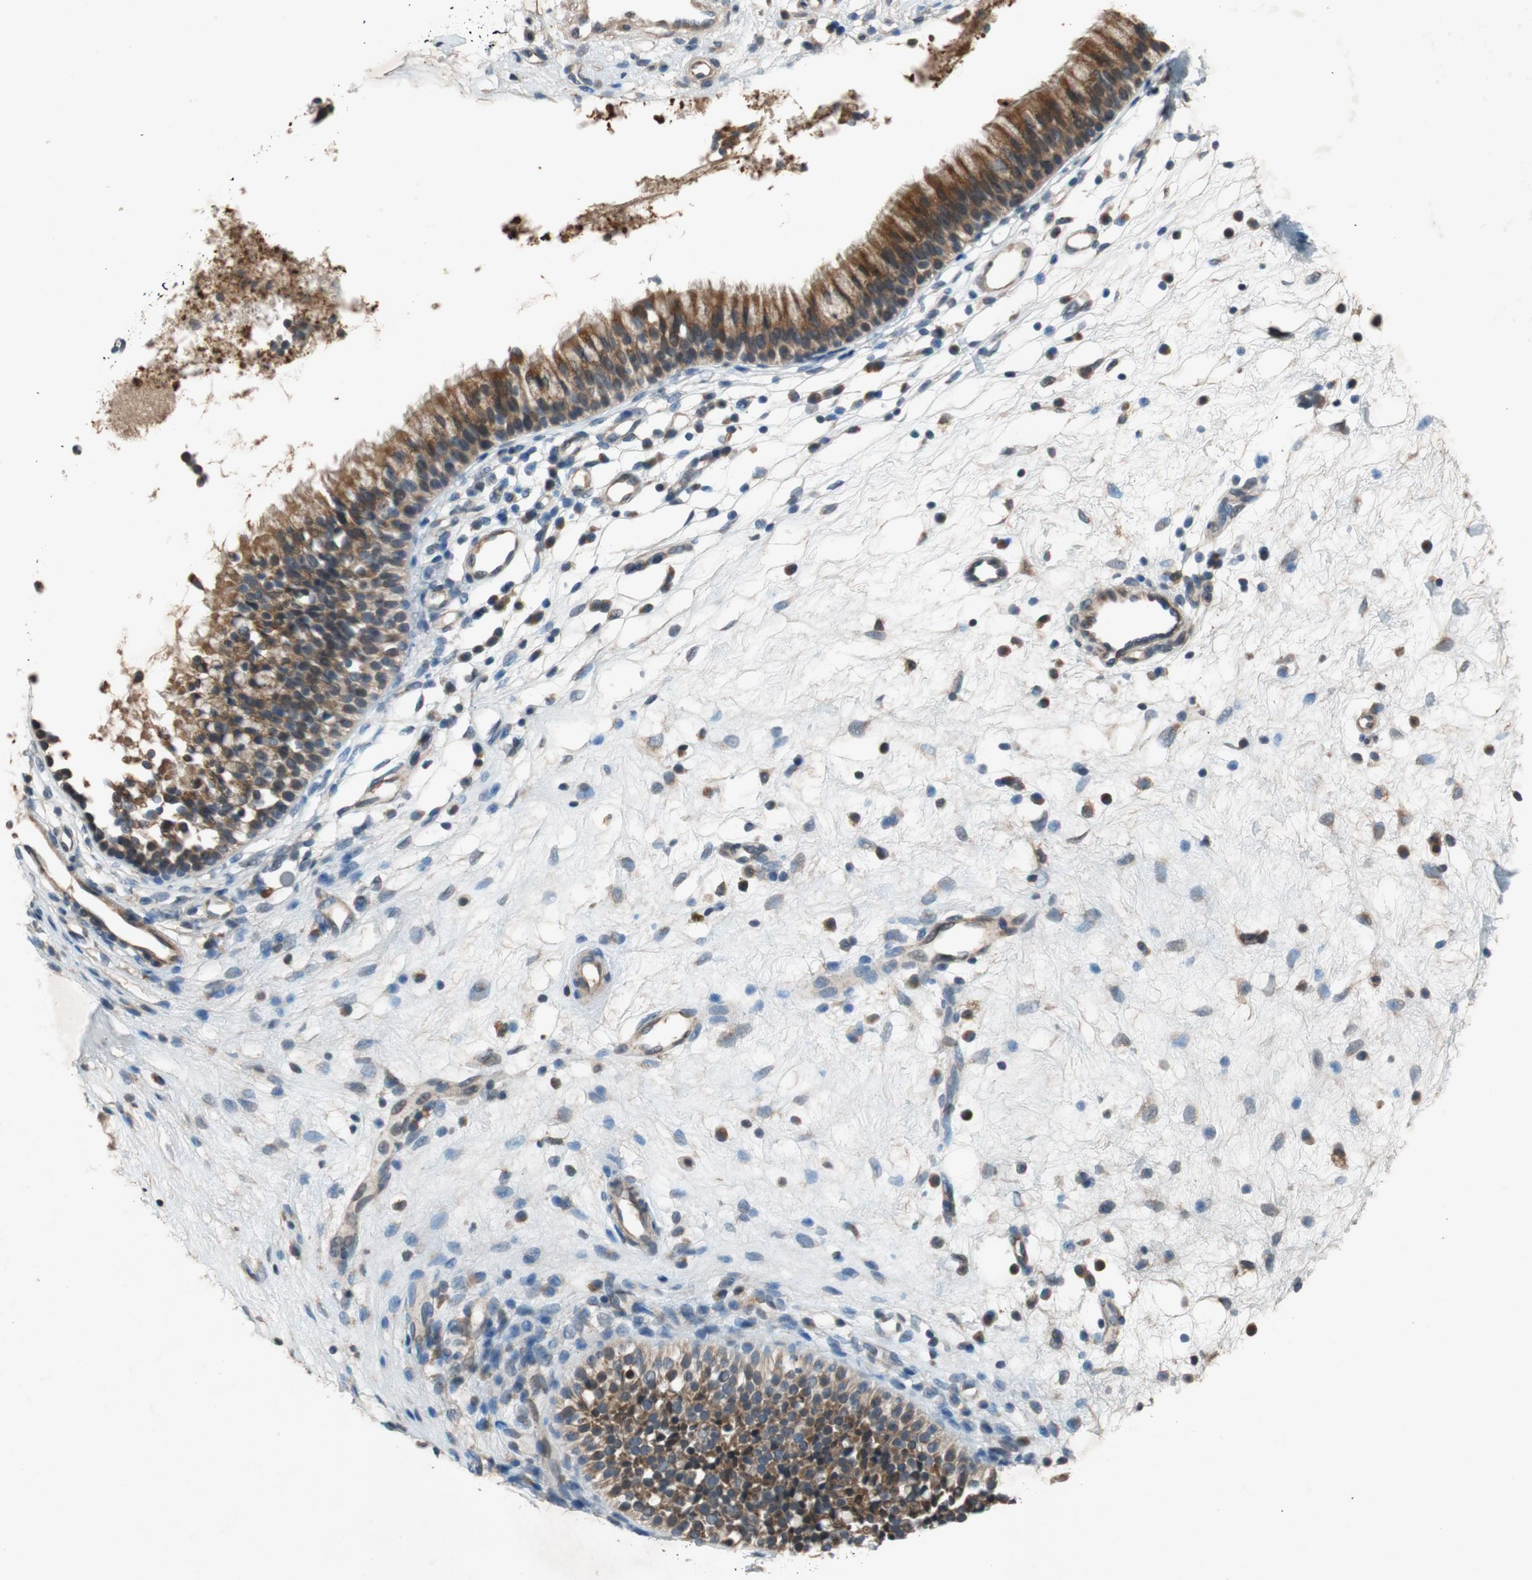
{"staining": {"intensity": "moderate", "quantity": ">75%", "location": "cytoplasmic/membranous"}, "tissue": "nasopharynx", "cell_type": "Respiratory epithelial cells", "image_type": "normal", "snomed": [{"axis": "morphology", "description": "Normal tissue, NOS"}, {"axis": "topography", "description": "Nasopharynx"}], "caption": "Immunohistochemistry micrograph of benign human nasopharynx stained for a protein (brown), which shows medium levels of moderate cytoplasmic/membranous staining in approximately >75% of respiratory epithelial cells.", "gene": "ATP2C1", "patient": {"sex": "male", "age": 21}}